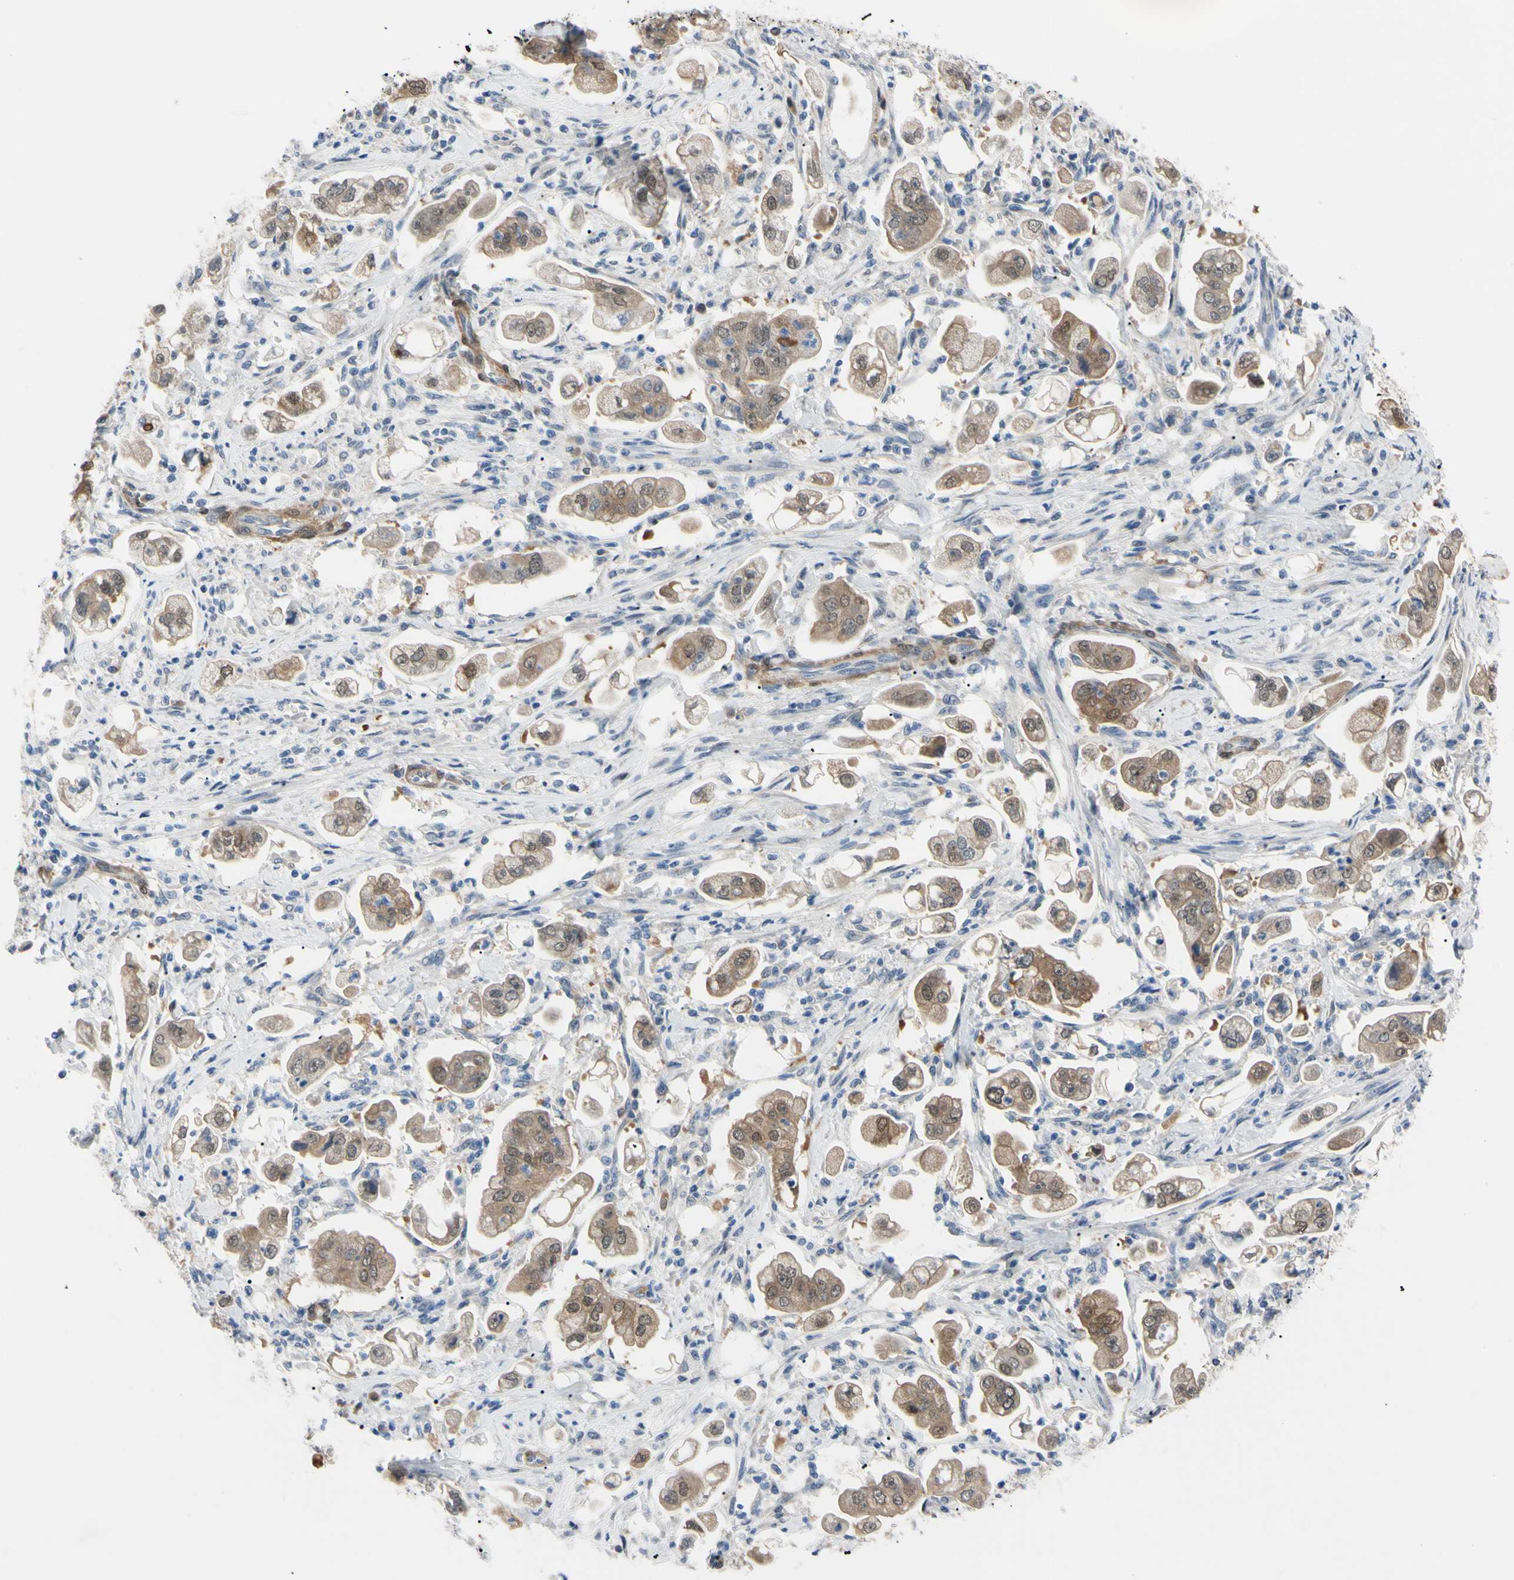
{"staining": {"intensity": "moderate", "quantity": ">75%", "location": "cytoplasmic/membranous,nuclear"}, "tissue": "stomach cancer", "cell_type": "Tumor cells", "image_type": "cancer", "snomed": [{"axis": "morphology", "description": "Adenocarcinoma, NOS"}, {"axis": "topography", "description": "Stomach"}], "caption": "An immunohistochemistry (IHC) photomicrograph of neoplastic tissue is shown. Protein staining in brown highlights moderate cytoplasmic/membranous and nuclear positivity in stomach cancer within tumor cells.", "gene": "NOL3", "patient": {"sex": "male", "age": 62}}